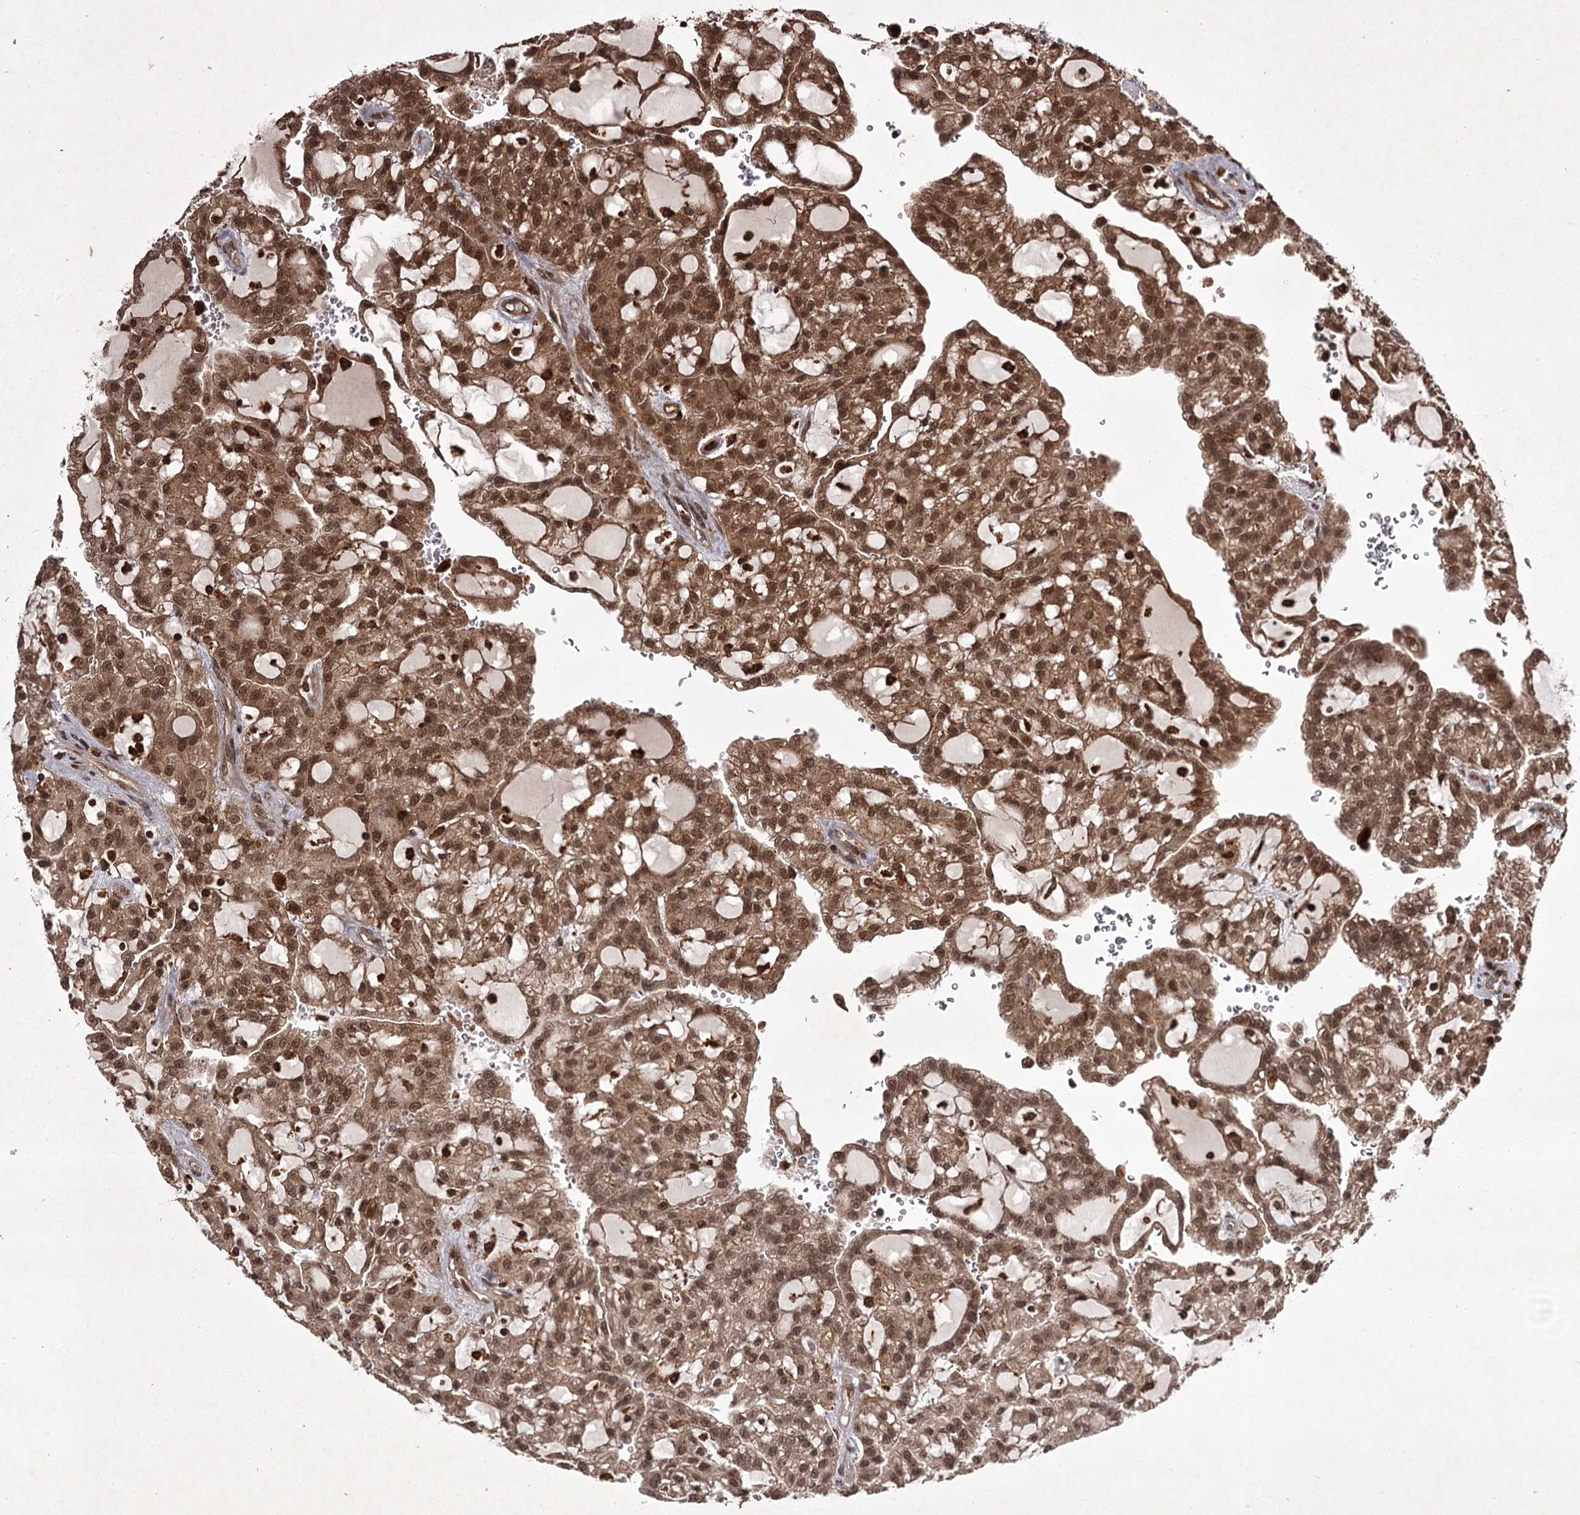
{"staining": {"intensity": "moderate", "quantity": ">75%", "location": "cytoplasmic/membranous,nuclear"}, "tissue": "renal cancer", "cell_type": "Tumor cells", "image_type": "cancer", "snomed": [{"axis": "morphology", "description": "Adenocarcinoma, NOS"}, {"axis": "topography", "description": "Kidney"}], "caption": "Protein staining of renal adenocarcinoma tissue reveals moderate cytoplasmic/membranous and nuclear positivity in about >75% of tumor cells.", "gene": "TBC1D23", "patient": {"sex": "male", "age": 63}}